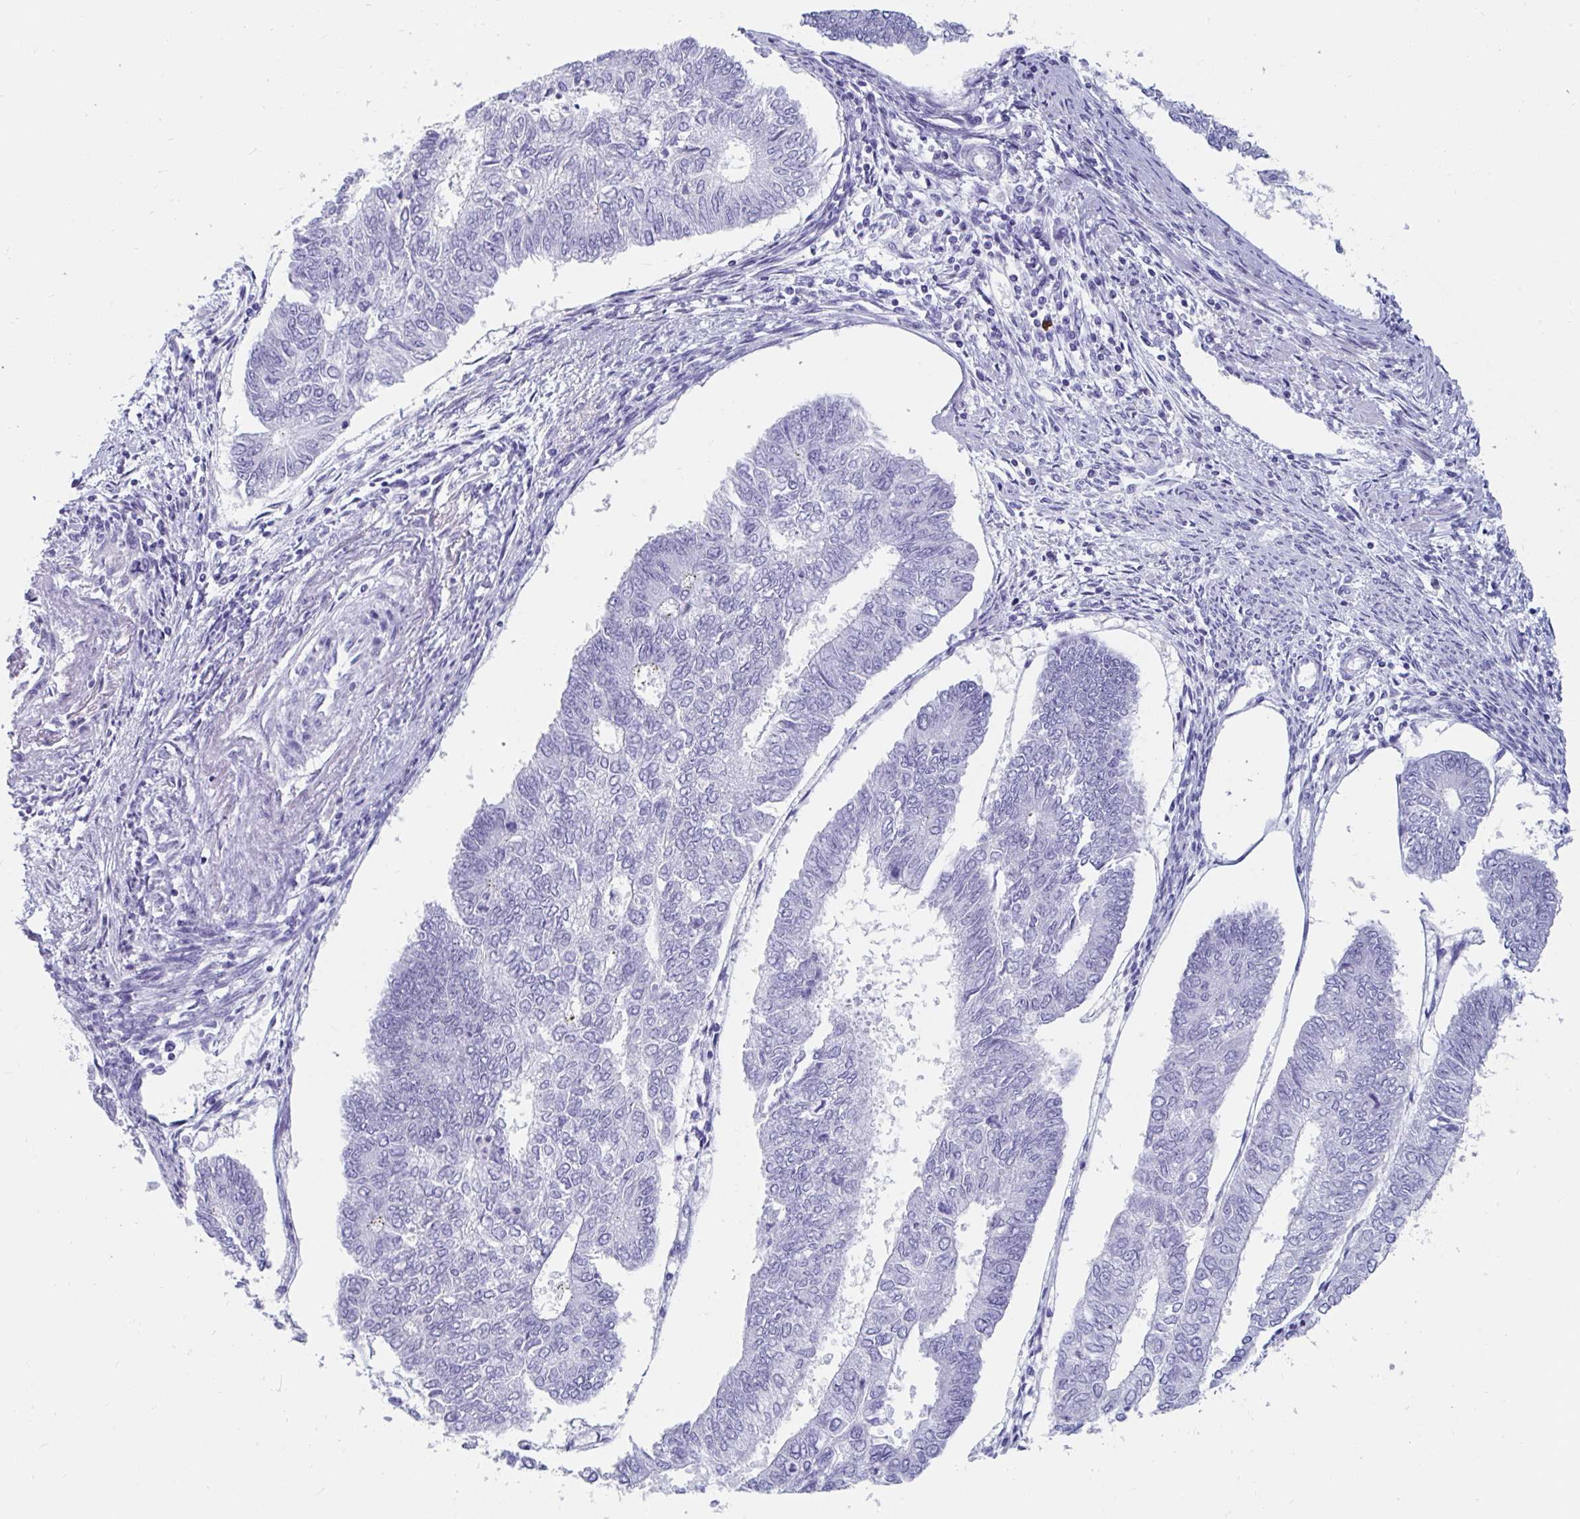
{"staining": {"intensity": "negative", "quantity": "none", "location": "none"}, "tissue": "endometrial cancer", "cell_type": "Tumor cells", "image_type": "cancer", "snomed": [{"axis": "morphology", "description": "Adenocarcinoma, NOS"}, {"axis": "topography", "description": "Endometrium"}], "caption": "Histopathology image shows no protein staining in tumor cells of endometrial adenocarcinoma tissue.", "gene": "GKN2", "patient": {"sex": "female", "age": 68}}